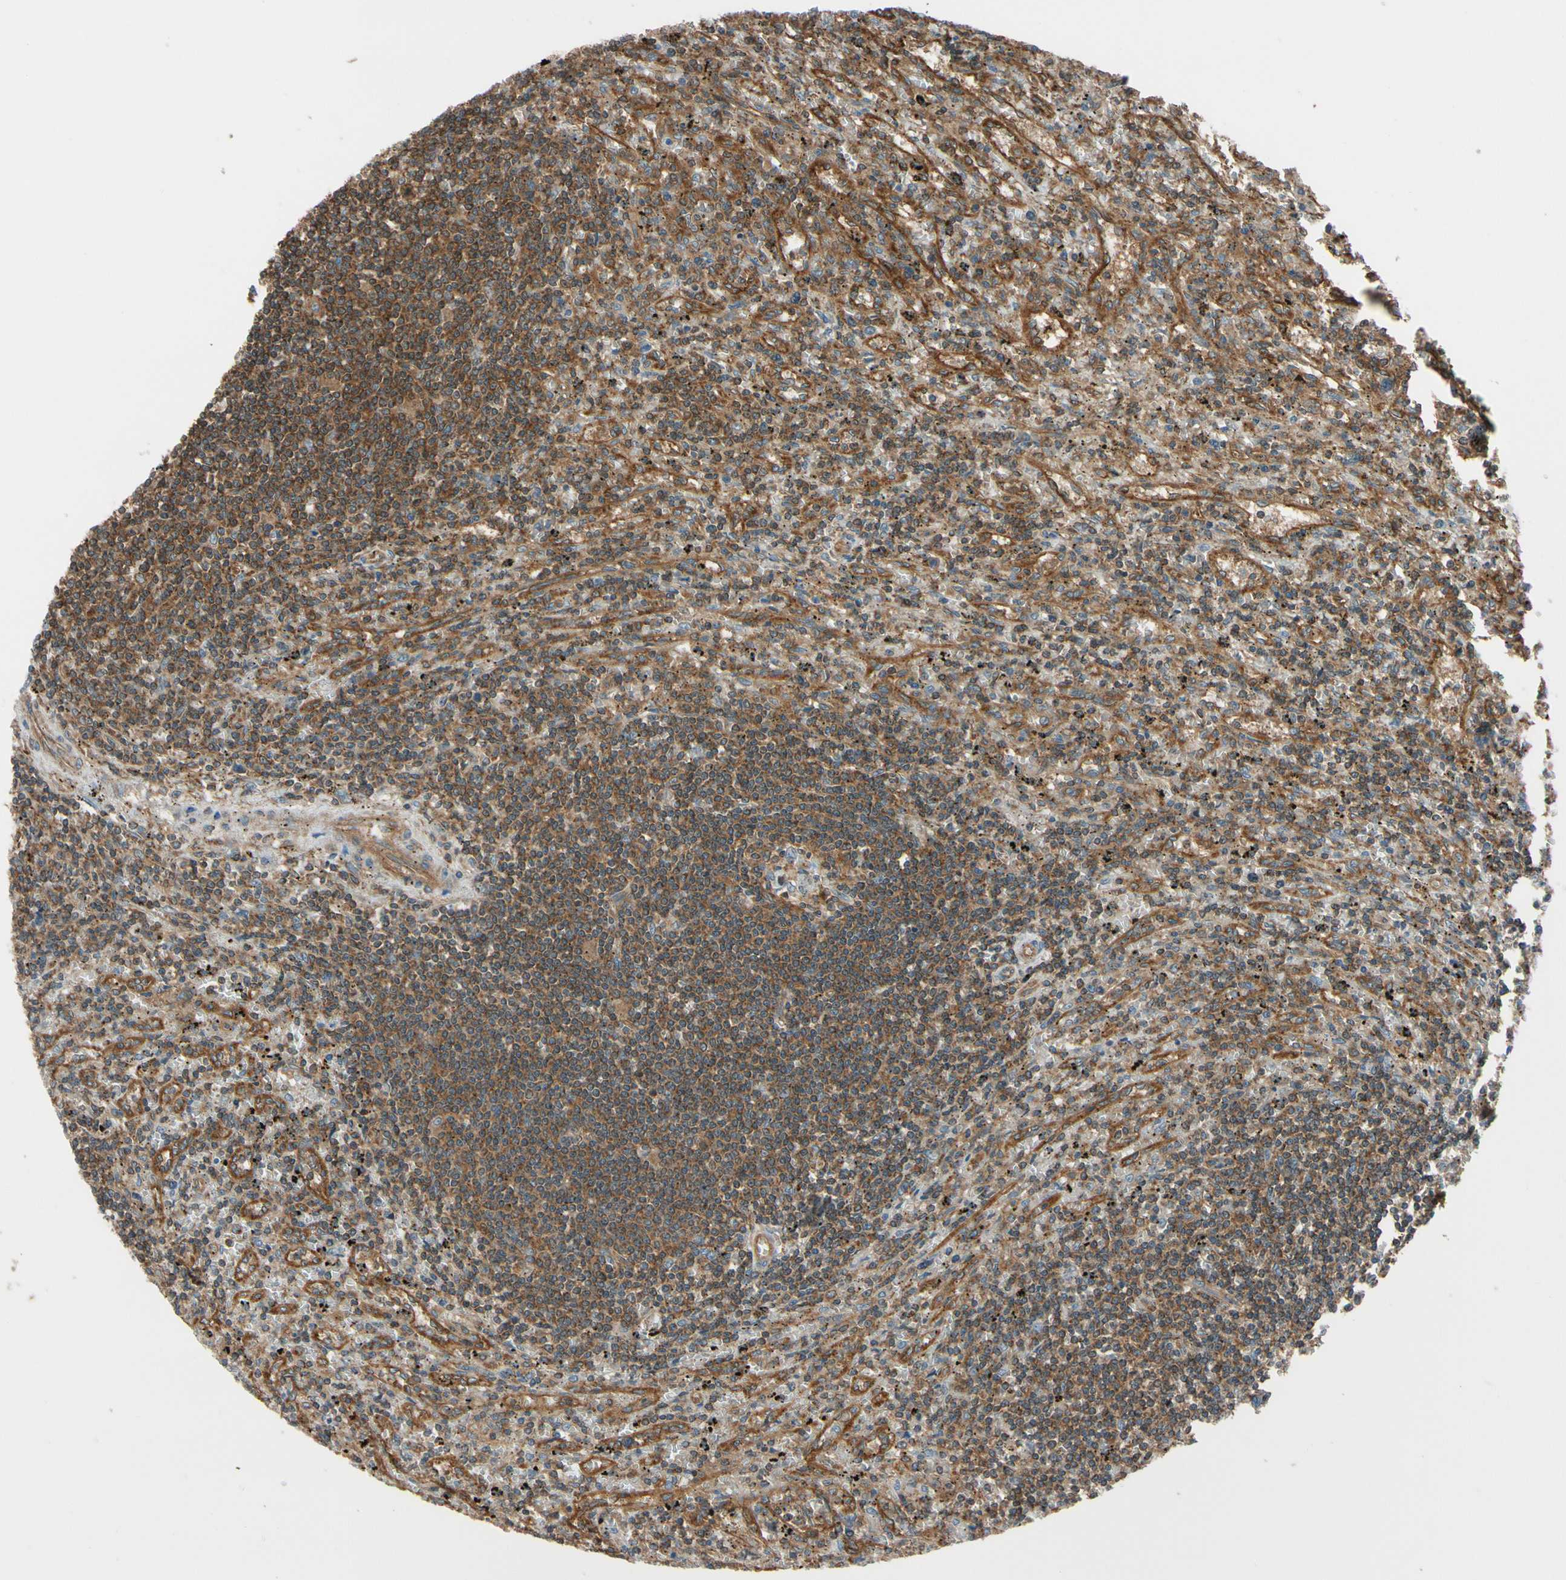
{"staining": {"intensity": "moderate", "quantity": "25%-75%", "location": "cytoplasmic/membranous"}, "tissue": "lymphoma", "cell_type": "Tumor cells", "image_type": "cancer", "snomed": [{"axis": "morphology", "description": "Malignant lymphoma, non-Hodgkin's type, Low grade"}, {"axis": "topography", "description": "Spleen"}], "caption": "Lymphoma stained with DAB (3,3'-diaminobenzidine) immunohistochemistry (IHC) reveals medium levels of moderate cytoplasmic/membranous positivity in approximately 25%-75% of tumor cells.", "gene": "EPS15", "patient": {"sex": "male", "age": 76}}